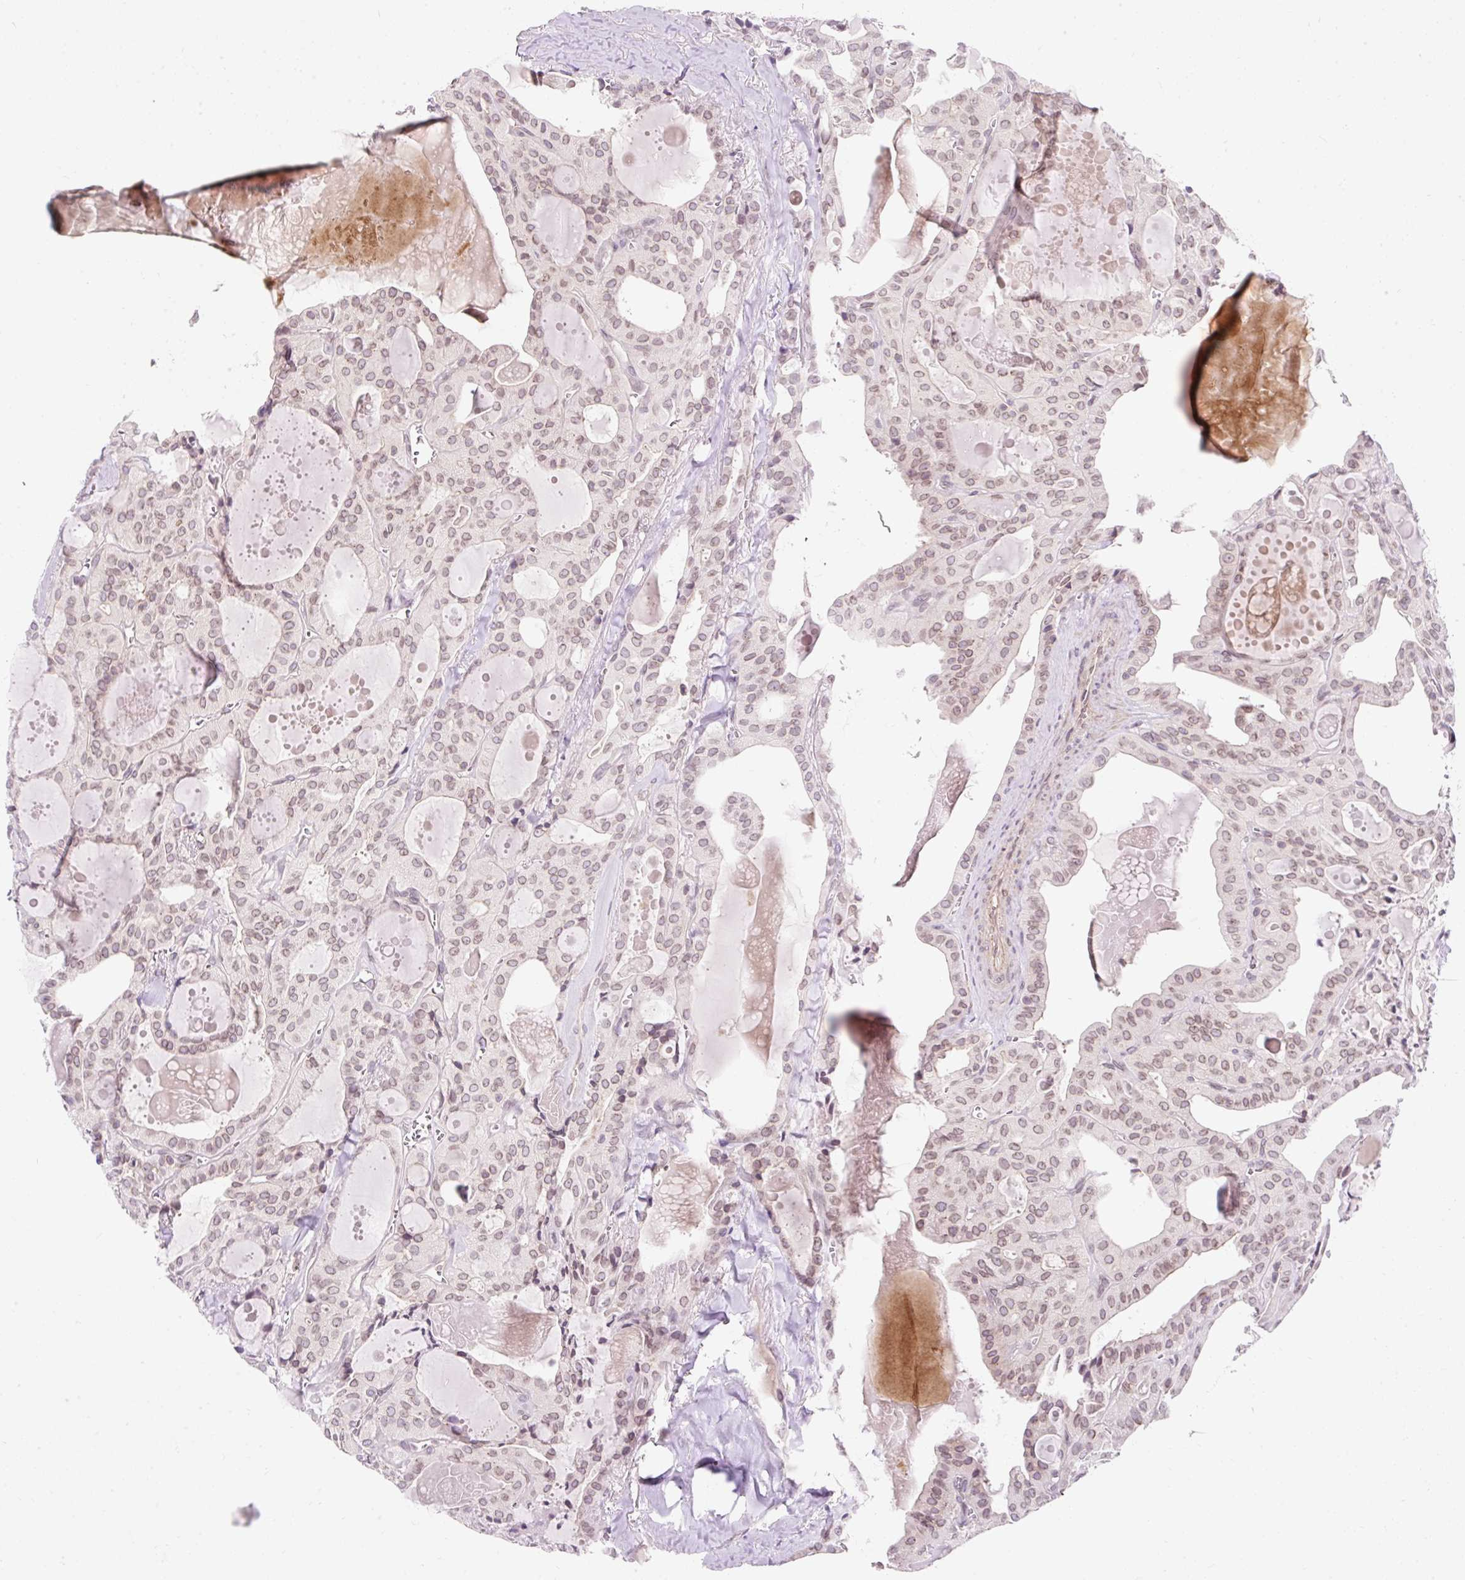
{"staining": {"intensity": "weak", "quantity": "25%-75%", "location": "cytoplasmic/membranous,nuclear"}, "tissue": "thyroid cancer", "cell_type": "Tumor cells", "image_type": "cancer", "snomed": [{"axis": "morphology", "description": "Papillary adenocarcinoma, NOS"}, {"axis": "topography", "description": "Thyroid gland"}], "caption": "Protein analysis of papillary adenocarcinoma (thyroid) tissue displays weak cytoplasmic/membranous and nuclear expression in approximately 25%-75% of tumor cells. The staining was performed using DAB (3,3'-diaminobenzidine), with brown indicating positive protein expression. Nuclei are stained blue with hematoxylin.", "gene": "ZNF610", "patient": {"sex": "male", "age": 52}}